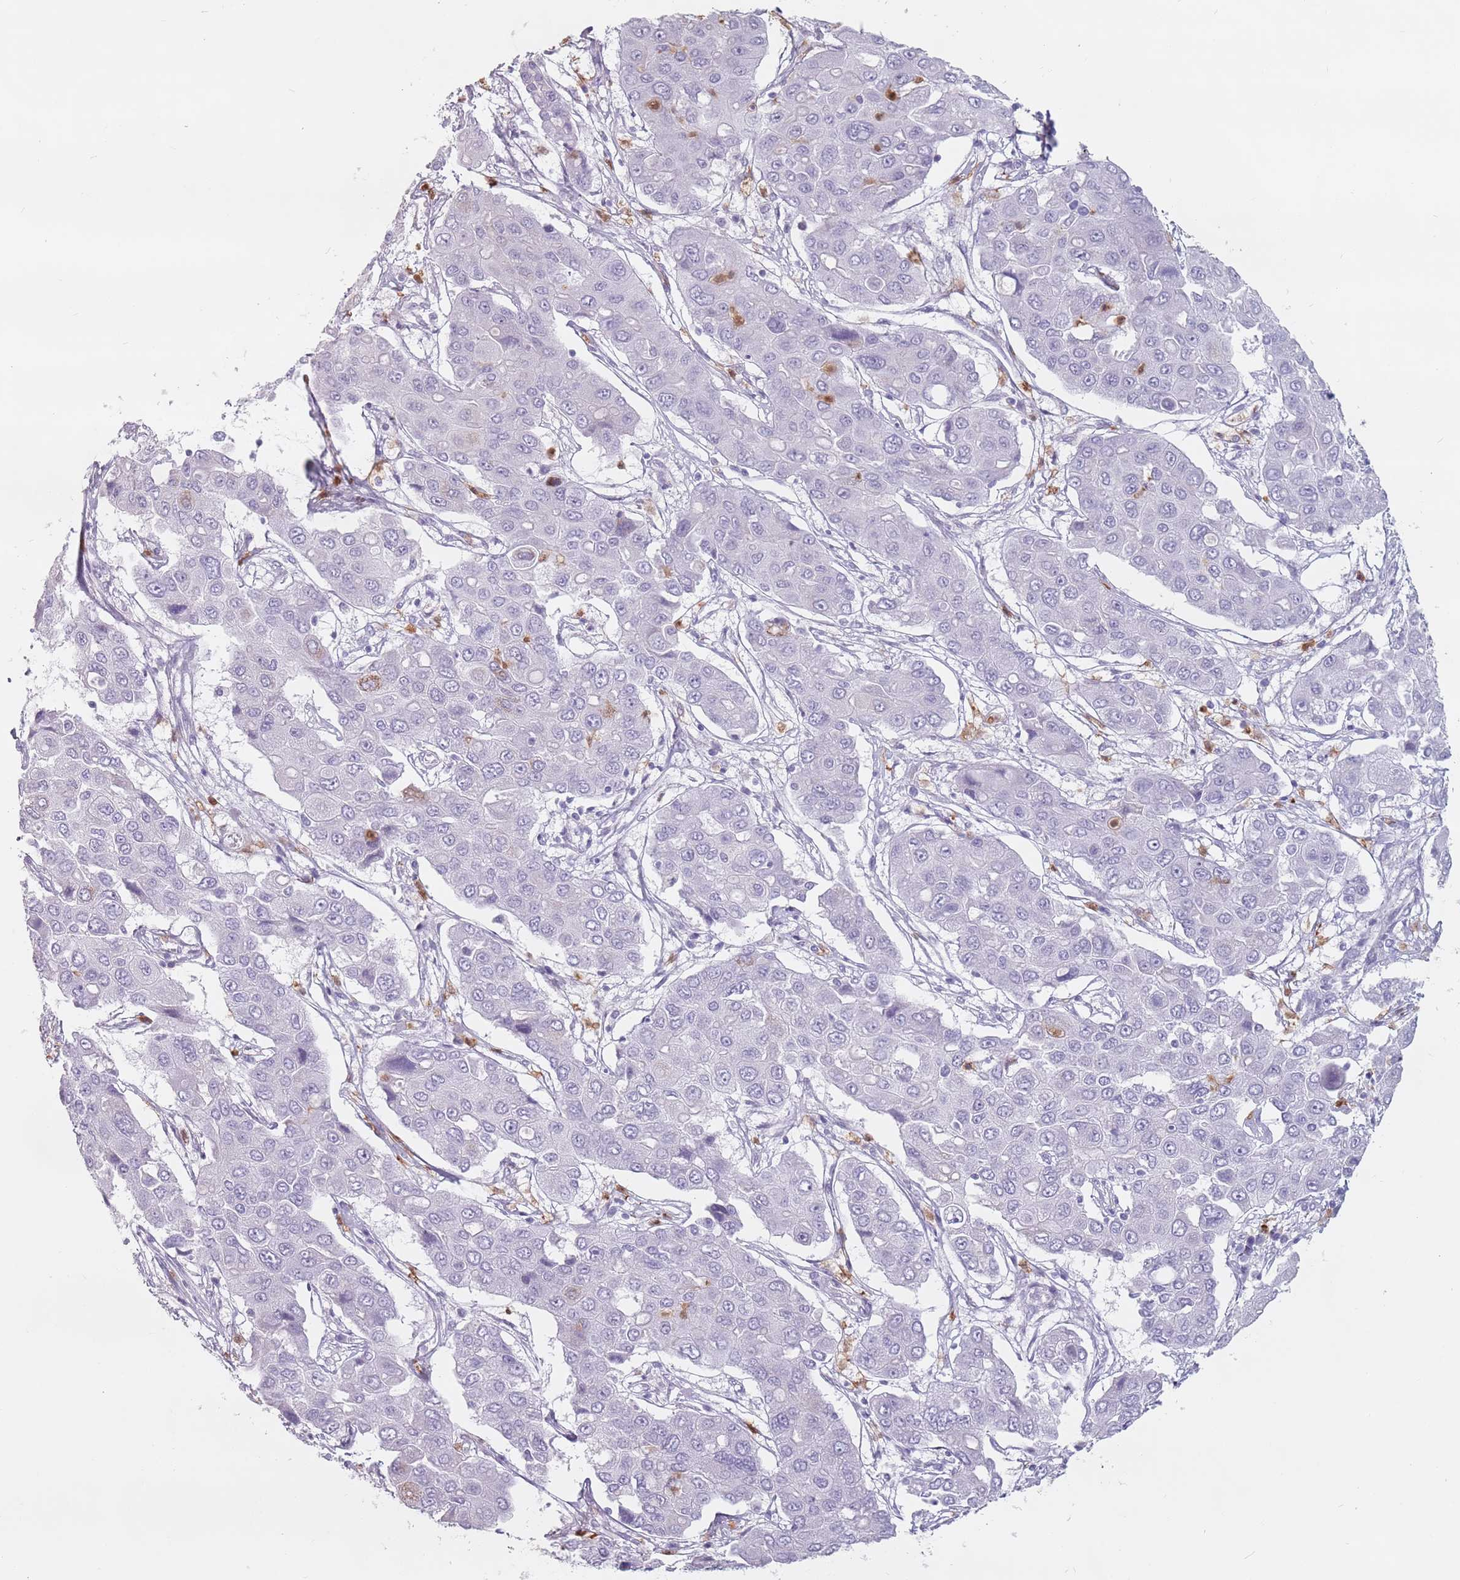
{"staining": {"intensity": "moderate", "quantity": "<25%", "location": "cytoplasmic/membranous"}, "tissue": "liver cancer", "cell_type": "Tumor cells", "image_type": "cancer", "snomed": [{"axis": "morphology", "description": "Cholangiocarcinoma"}, {"axis": "topography", "description": "Liver"}], "caption": "An image of liver cancer stained for a protein exhibits moderate cytoplasmic/membranous brown staining in tumor cells. Immunohistochemistry stains the protein in brown and the nuclei are stained blue.", "gene": "ZNF584", "patient": {"sex": "male", "age": 67}}